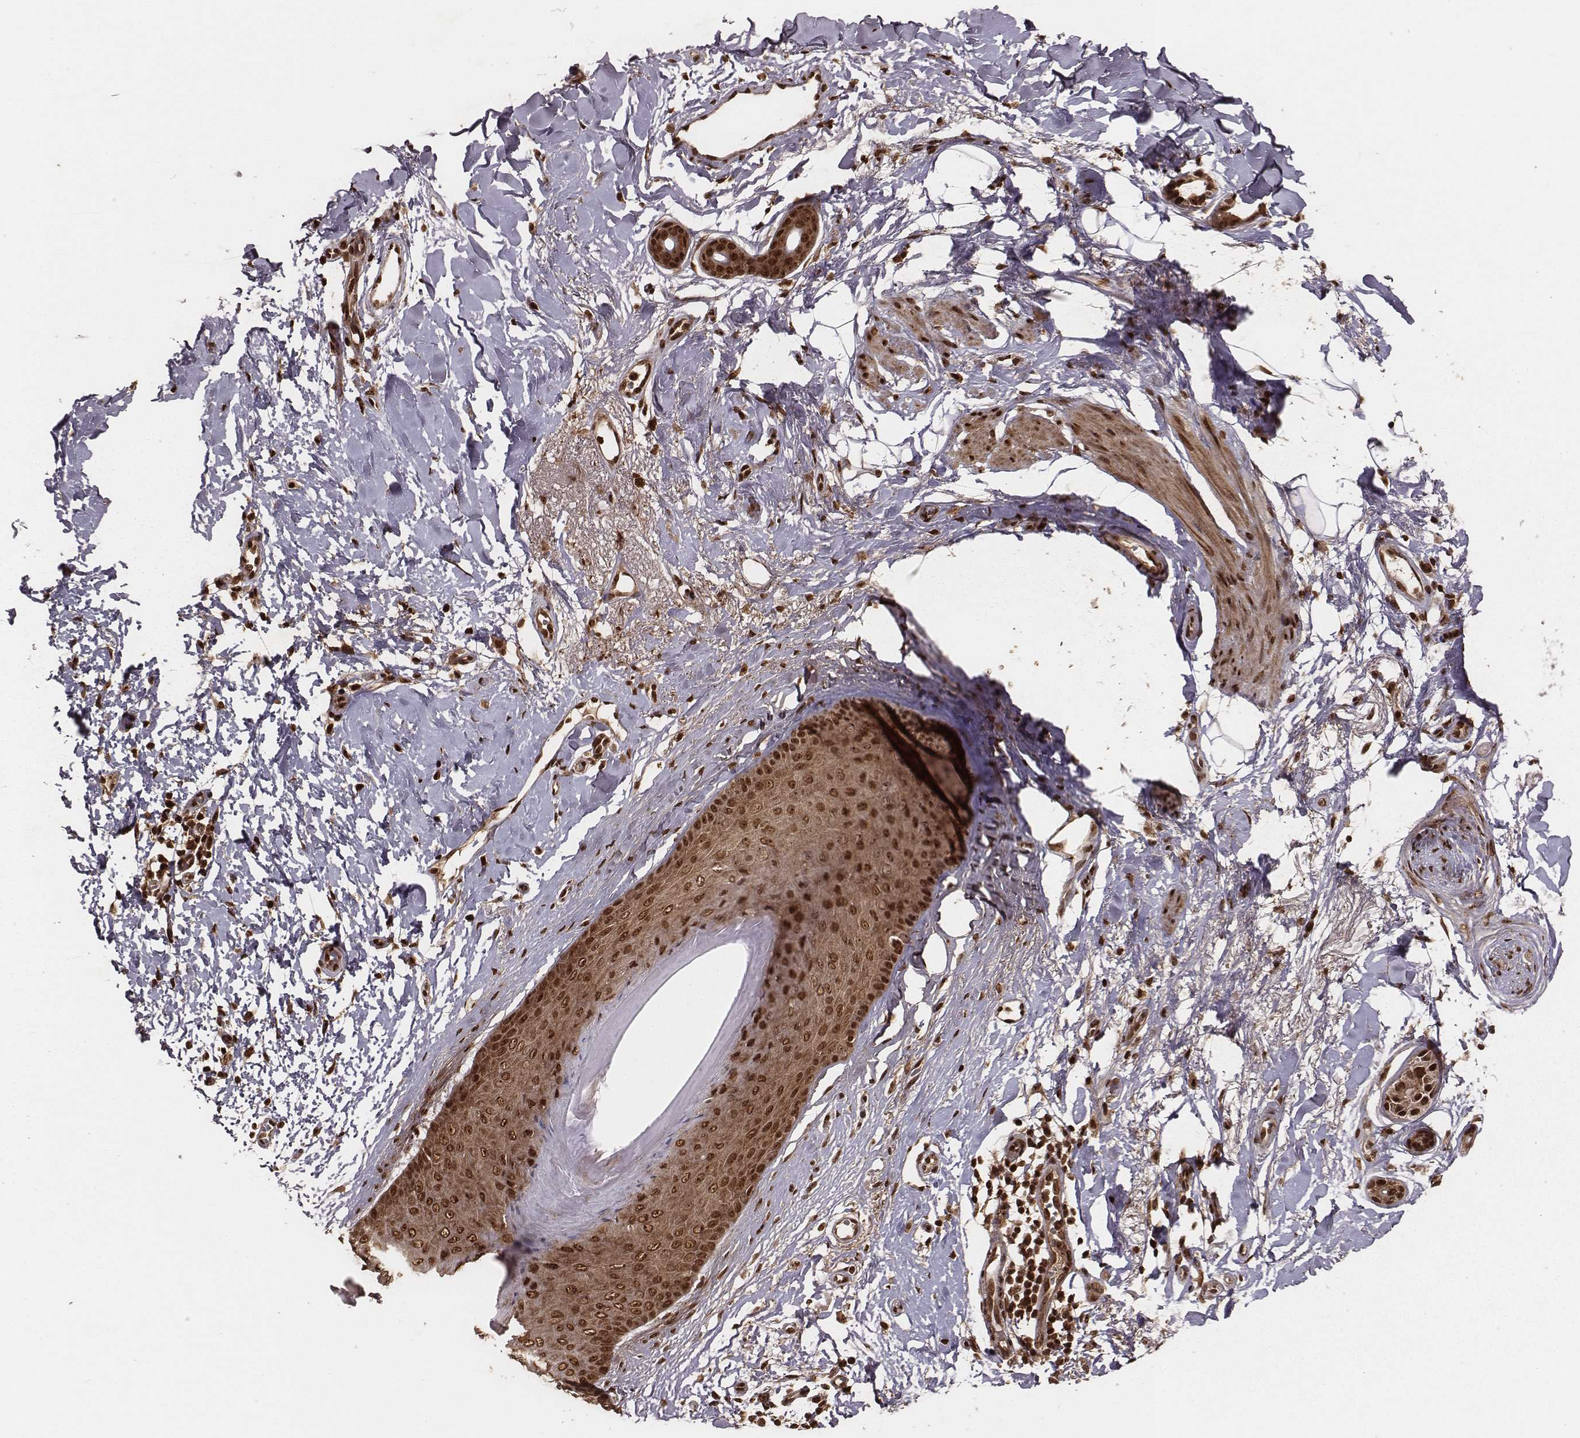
{"staining": {"intensity": "strong", "quantity": ">75%", "location": "cytoplasmic/membranous,nuclear"}, "tissue": "skin cancer", "cell_type": "Tumor cells", "image_type": "cancer", "snomed": [{"axis": "morphology", "description": "Normal tissue, NOS"}, {"axis": "morphology", "description": "Basal cell carcinoma"}, {"axis": "topography", "description": "Skin"}], "caption": "Skin cancer stained for a protein shows strong cytoplasmic/membranous and nuclear positivity in tumor cells.", "gene": "NFX1", "patient": {"sex": "male", "age": 84}}